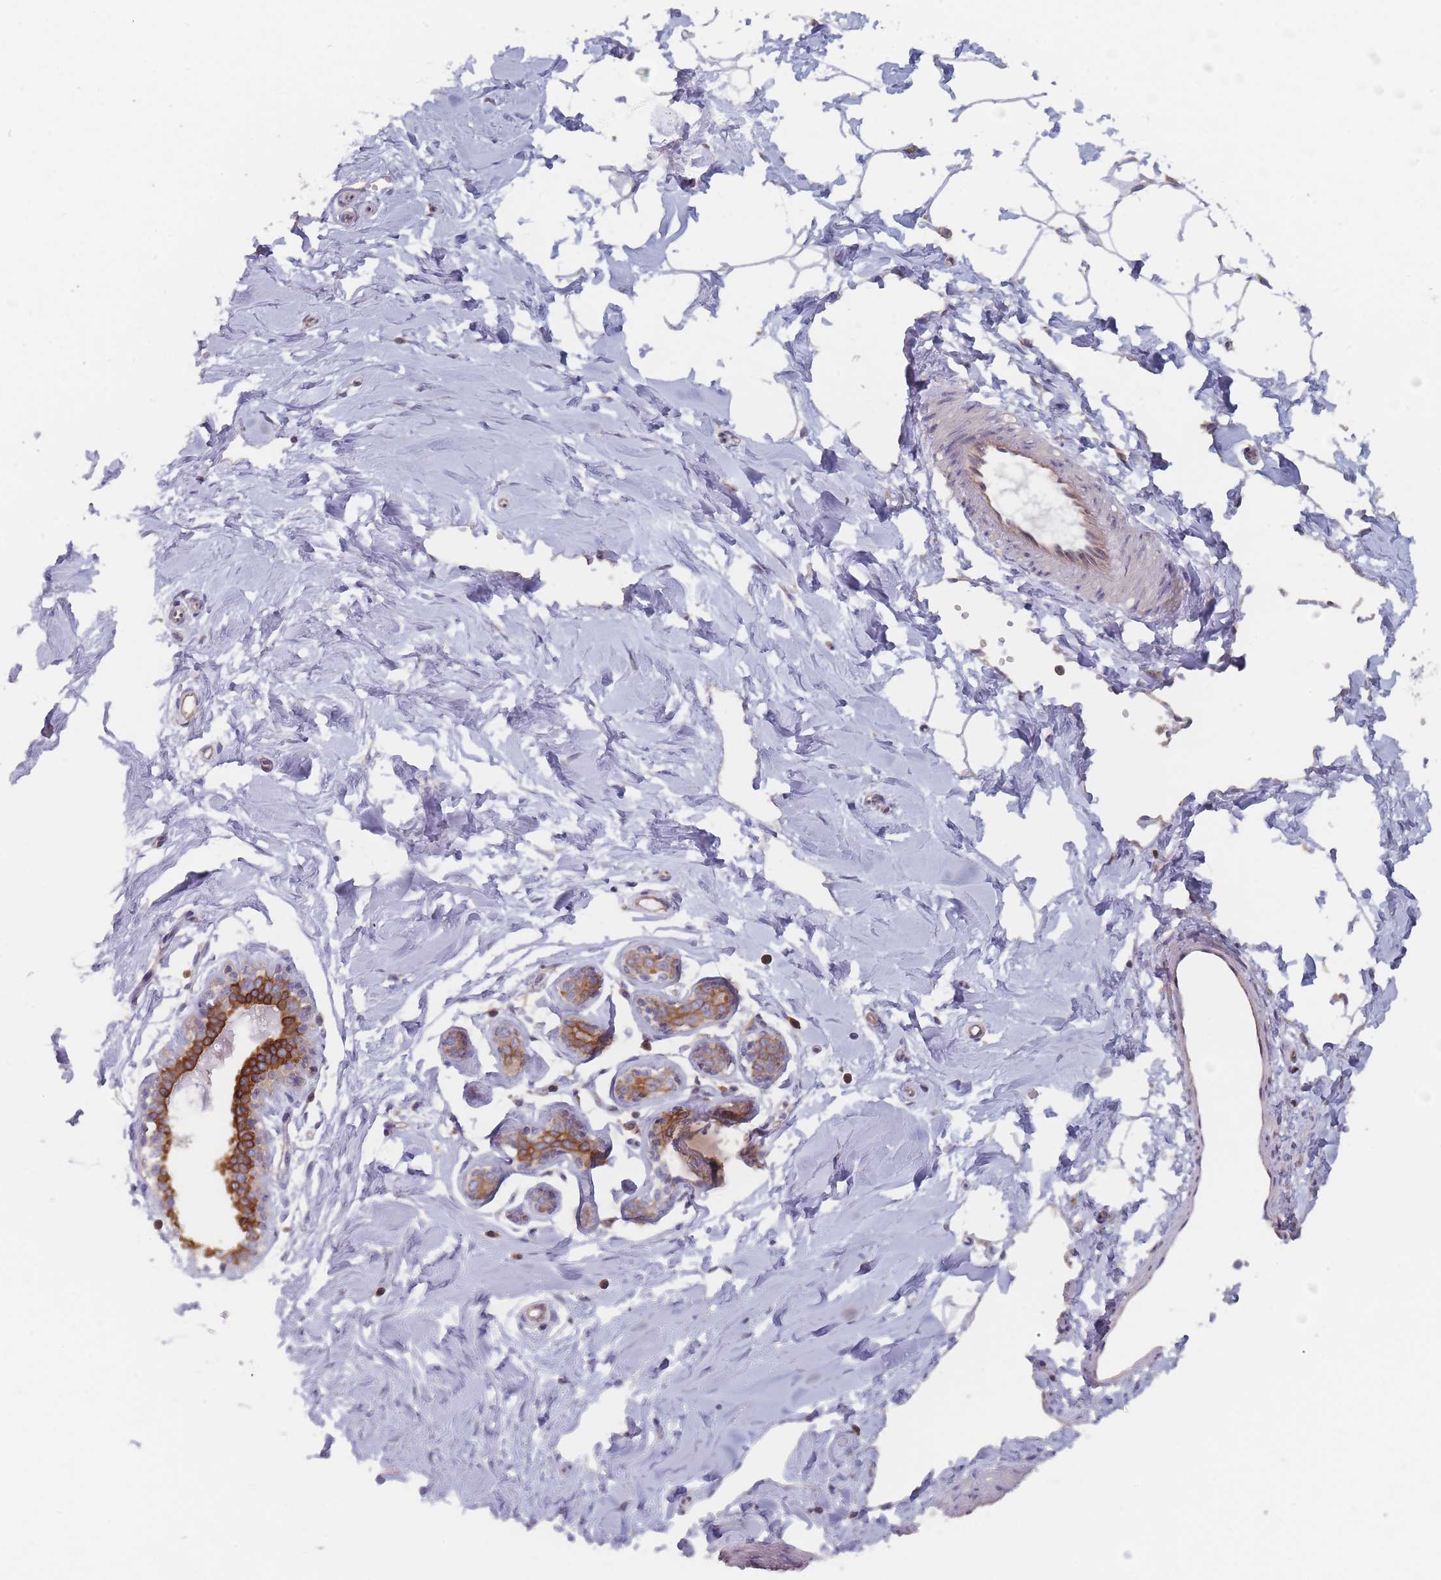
{"staining": {"intensity": "negative", "quantity": "none", "location": "none"}, "tissue": "breast", "cell_type": "Adipocytes", "image_type": "normal", "snomed": [{"axis": "morphology", "description": "Normal tissue, NOS"}, {"axis": "topography", "description": "Breast"}], "caption": "A high-resolution micrograph shows immunohistochemistry staining of normal breast, which reveals no significant expression in adipocytes.", "gene": "EFCC1", "patient": {"sex": "female", "age": 23}}